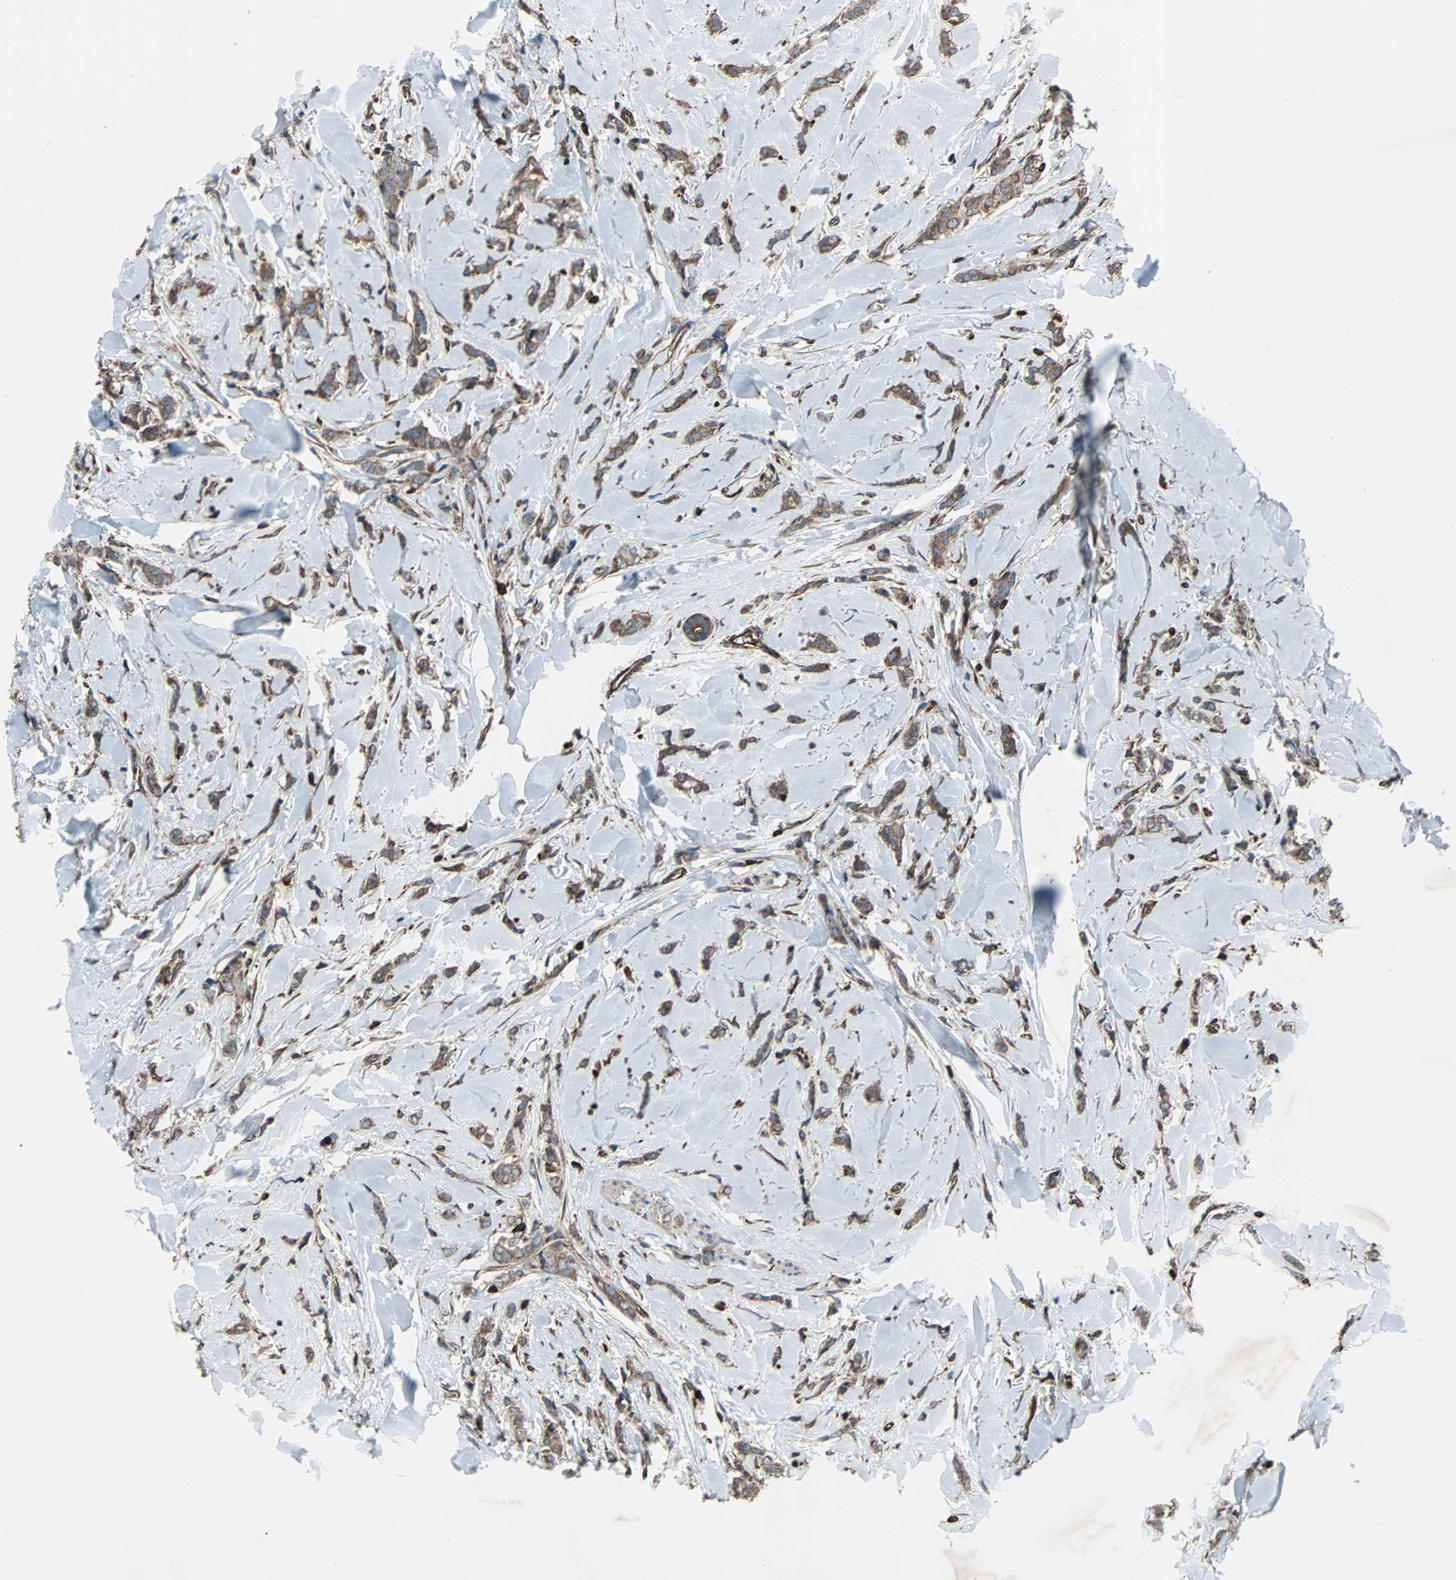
{"staining": {"intensity": "moderate", "quantity": ">75%", "location": "cytoplasmic/membranous"}, "tissue": "breast cancer", "cell_type": "Tumor cells", "image_type": "cancer", "snomed": [{"axis": "morphology", "description": "Lobular carcinoma"}, {"axis": "topography", "description": "Skin"}, {"axis": "topography", "description": "Breast"}], "caption": "Brown immunohistochemical staining in breast cancer reveals moderate cytoplasmic/membranous positivity in approximately >75% of tumor cells. (Brightfield microscopy of DAB IHC at high magnification).", "gene": "ACTR3", "patient": {"sex": "female", "age": 46}}